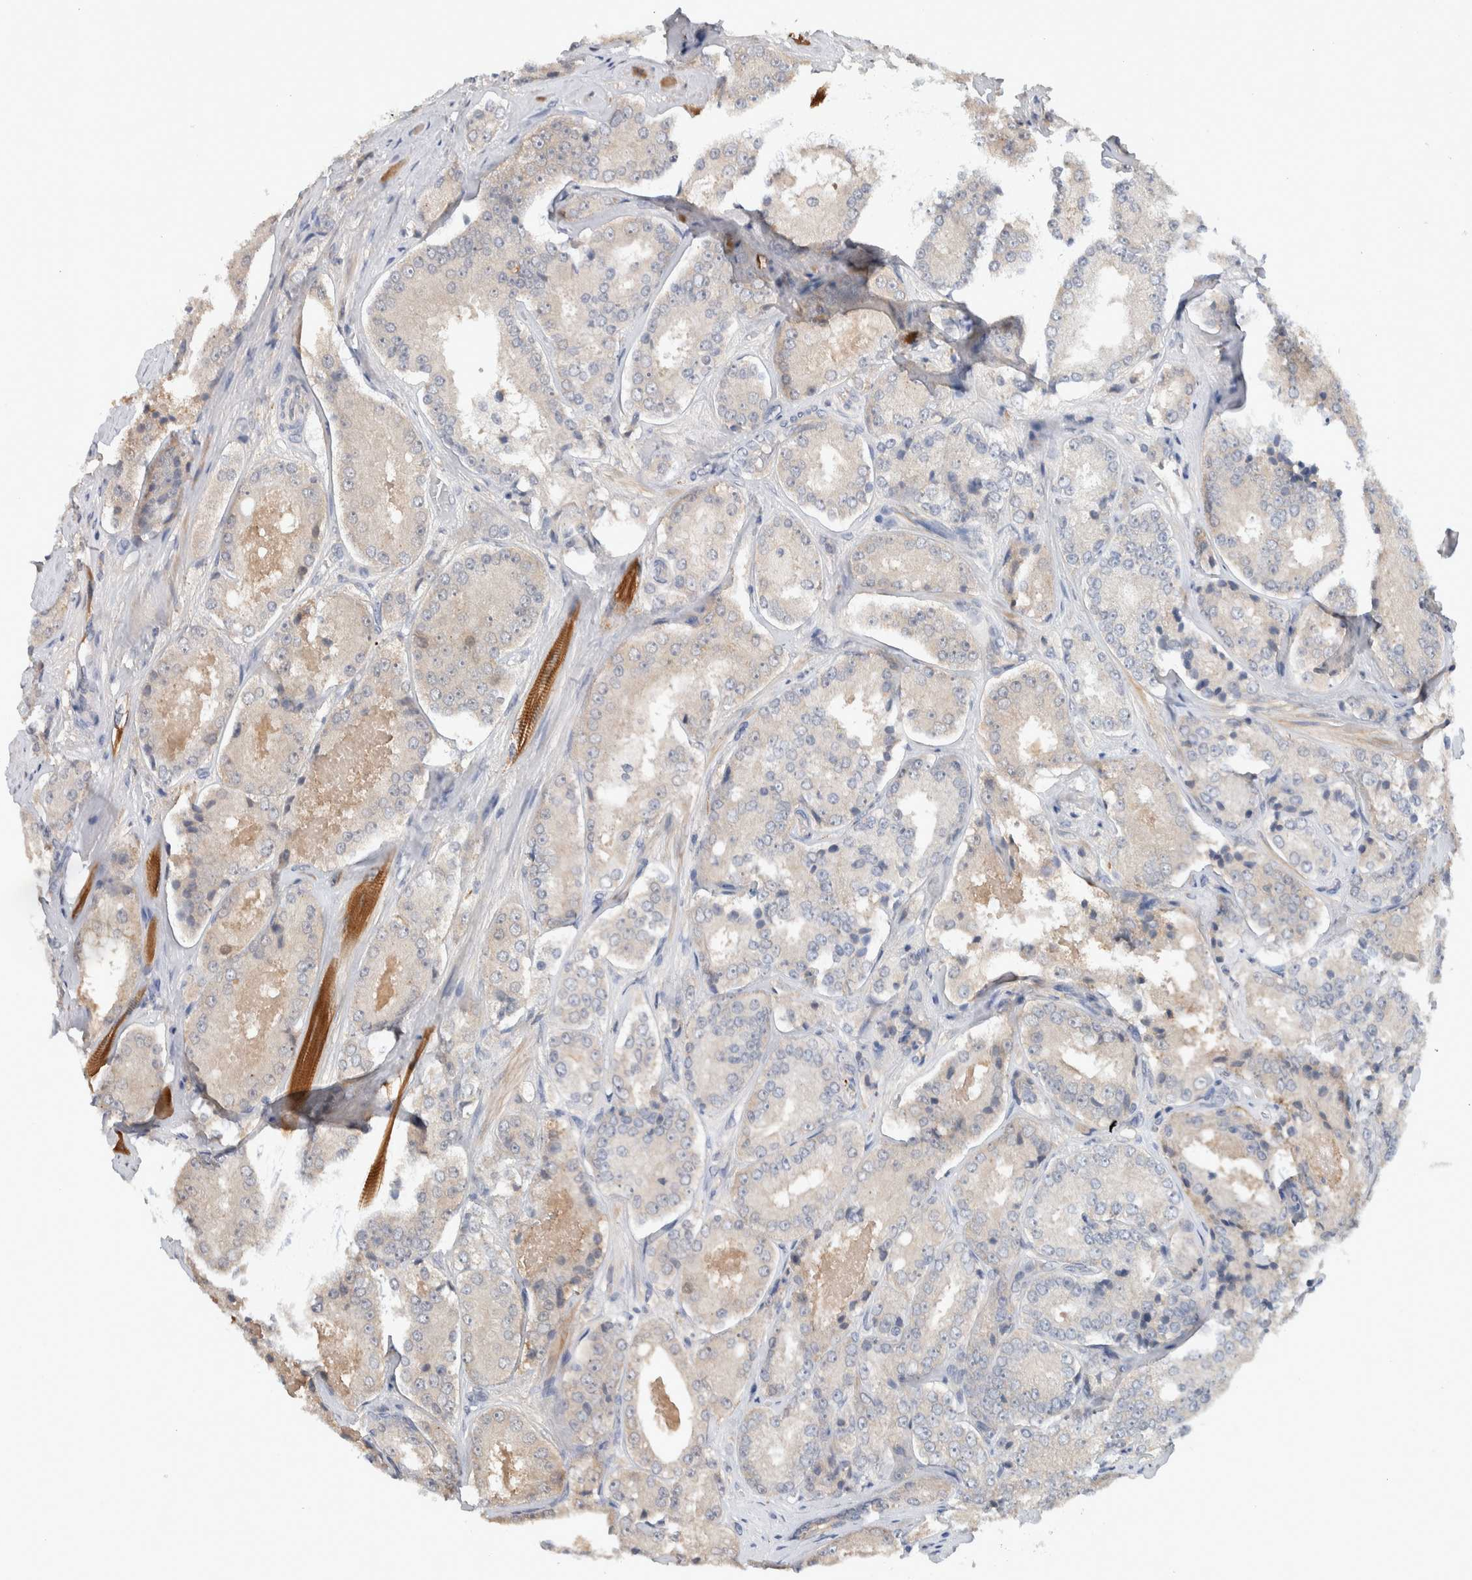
{"staining": {"intensity": "weak", "quantity": "<25%", "location": "cytoplasmic/membranous"}, "tissue": "prostate cancer", "cell_type": "Tumor cells", "image_type": "cancer", "snomed": [{"axis": "morphology", "description": "Adenocarcinoma, High grade"}, {"axis": "topography", "description": "Prostate"}], "caption": "A photomicrograph of prostate adenocarcinoma (high-grade) stained for a protein displays no brown staining in tumor cells.", "gene": "DEPTOR", "patient": {"sex": "male", "age": 65}}